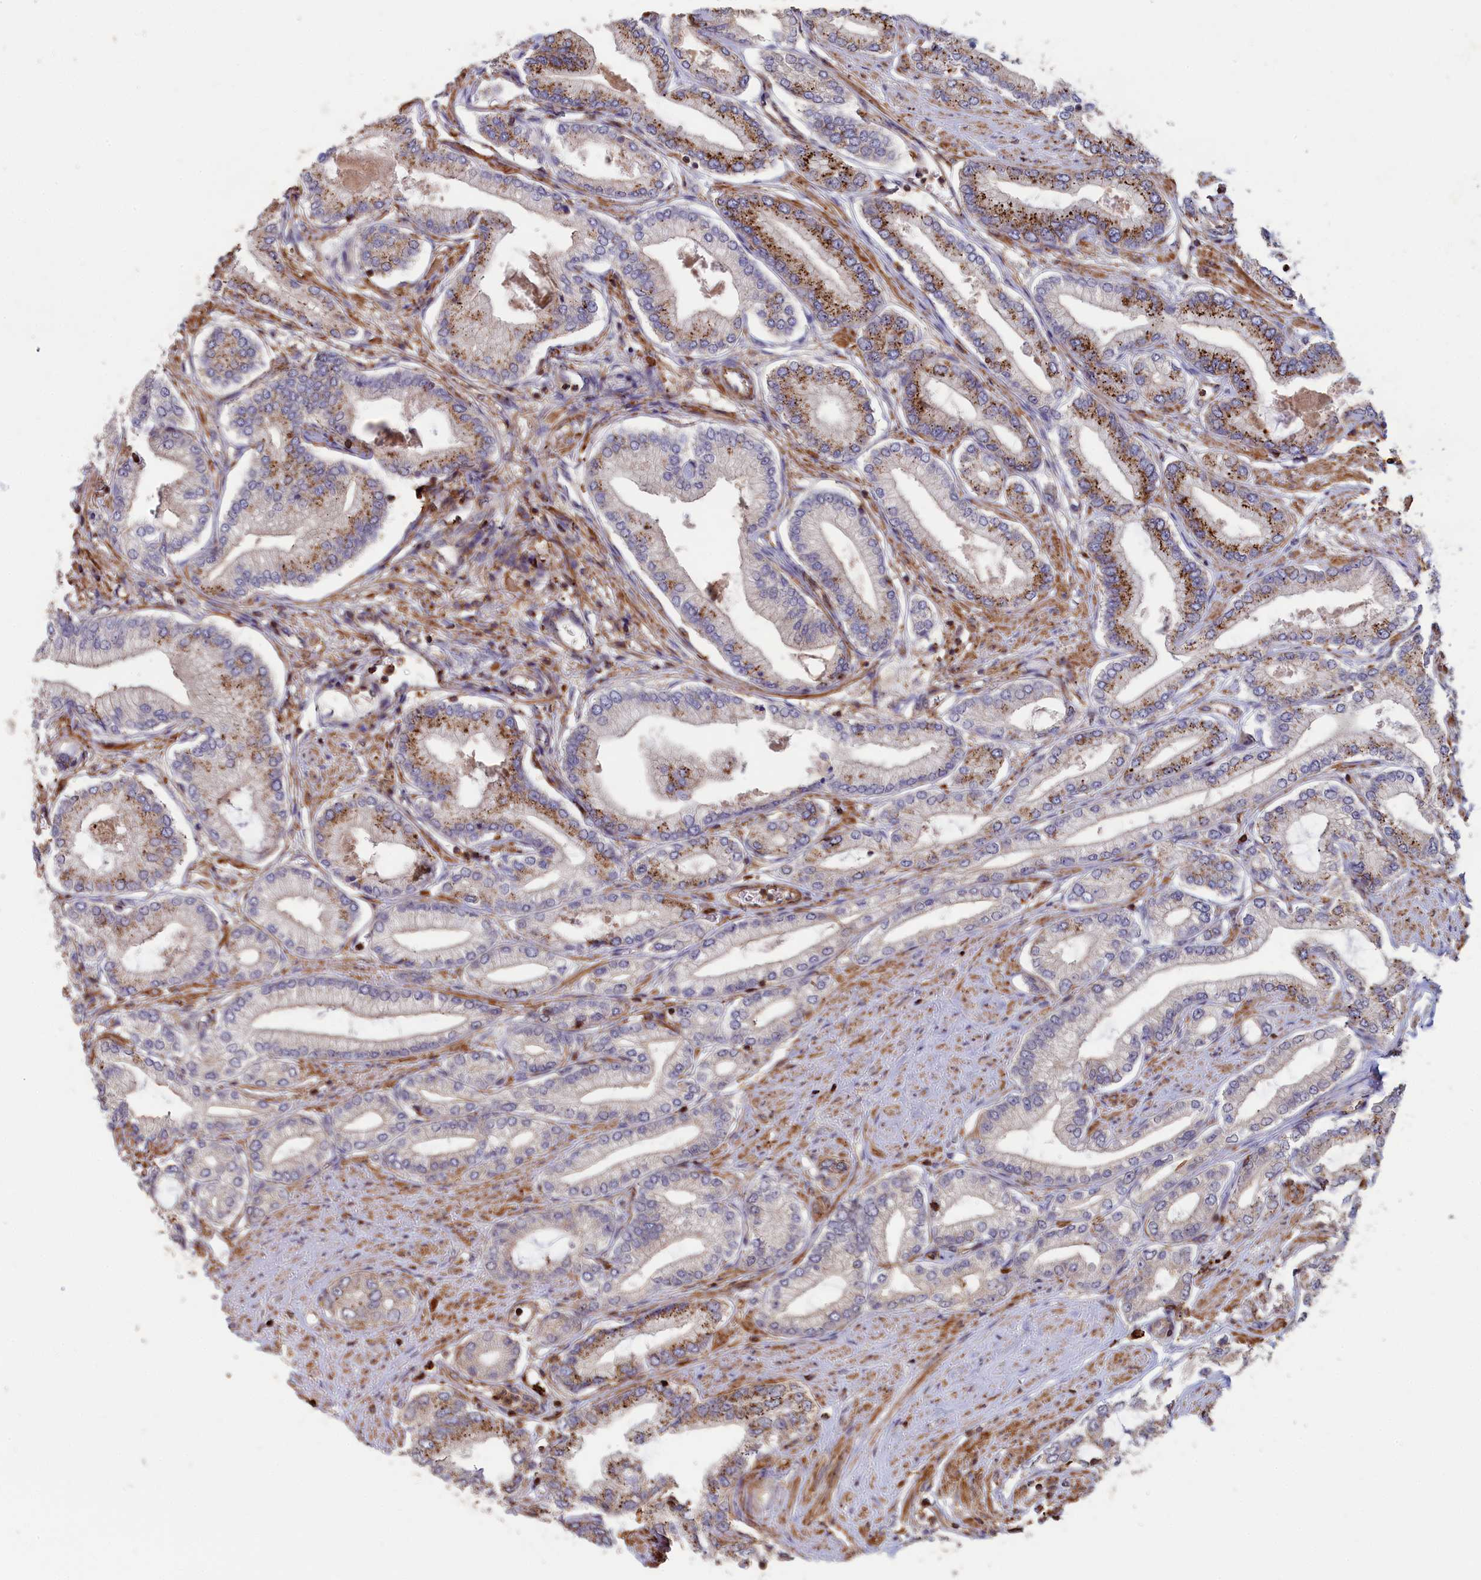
{"staining": {"intensity": "moderate", "quantity": "25%-75%", "location": "cytoplasmic/membranous"}, "tissue": "prostate cancer", "cell_type": "Tumor cells", "image_type": "cancer", "snomed": [{"axis": "morphology", "description": "Adenocarcinoma, Low grade"}, {"axis": "topography", "description": "Prostate"}], "caption": "A high-resolution image shows IHC staining of low-grade adenocarcinoma (prostate), which shows moderate cytoplasmic/membranous expression in about 25%-75% of tumor cells.", "gene": "ANKRD27", "patient": {"sex": "male", "age": 63}}